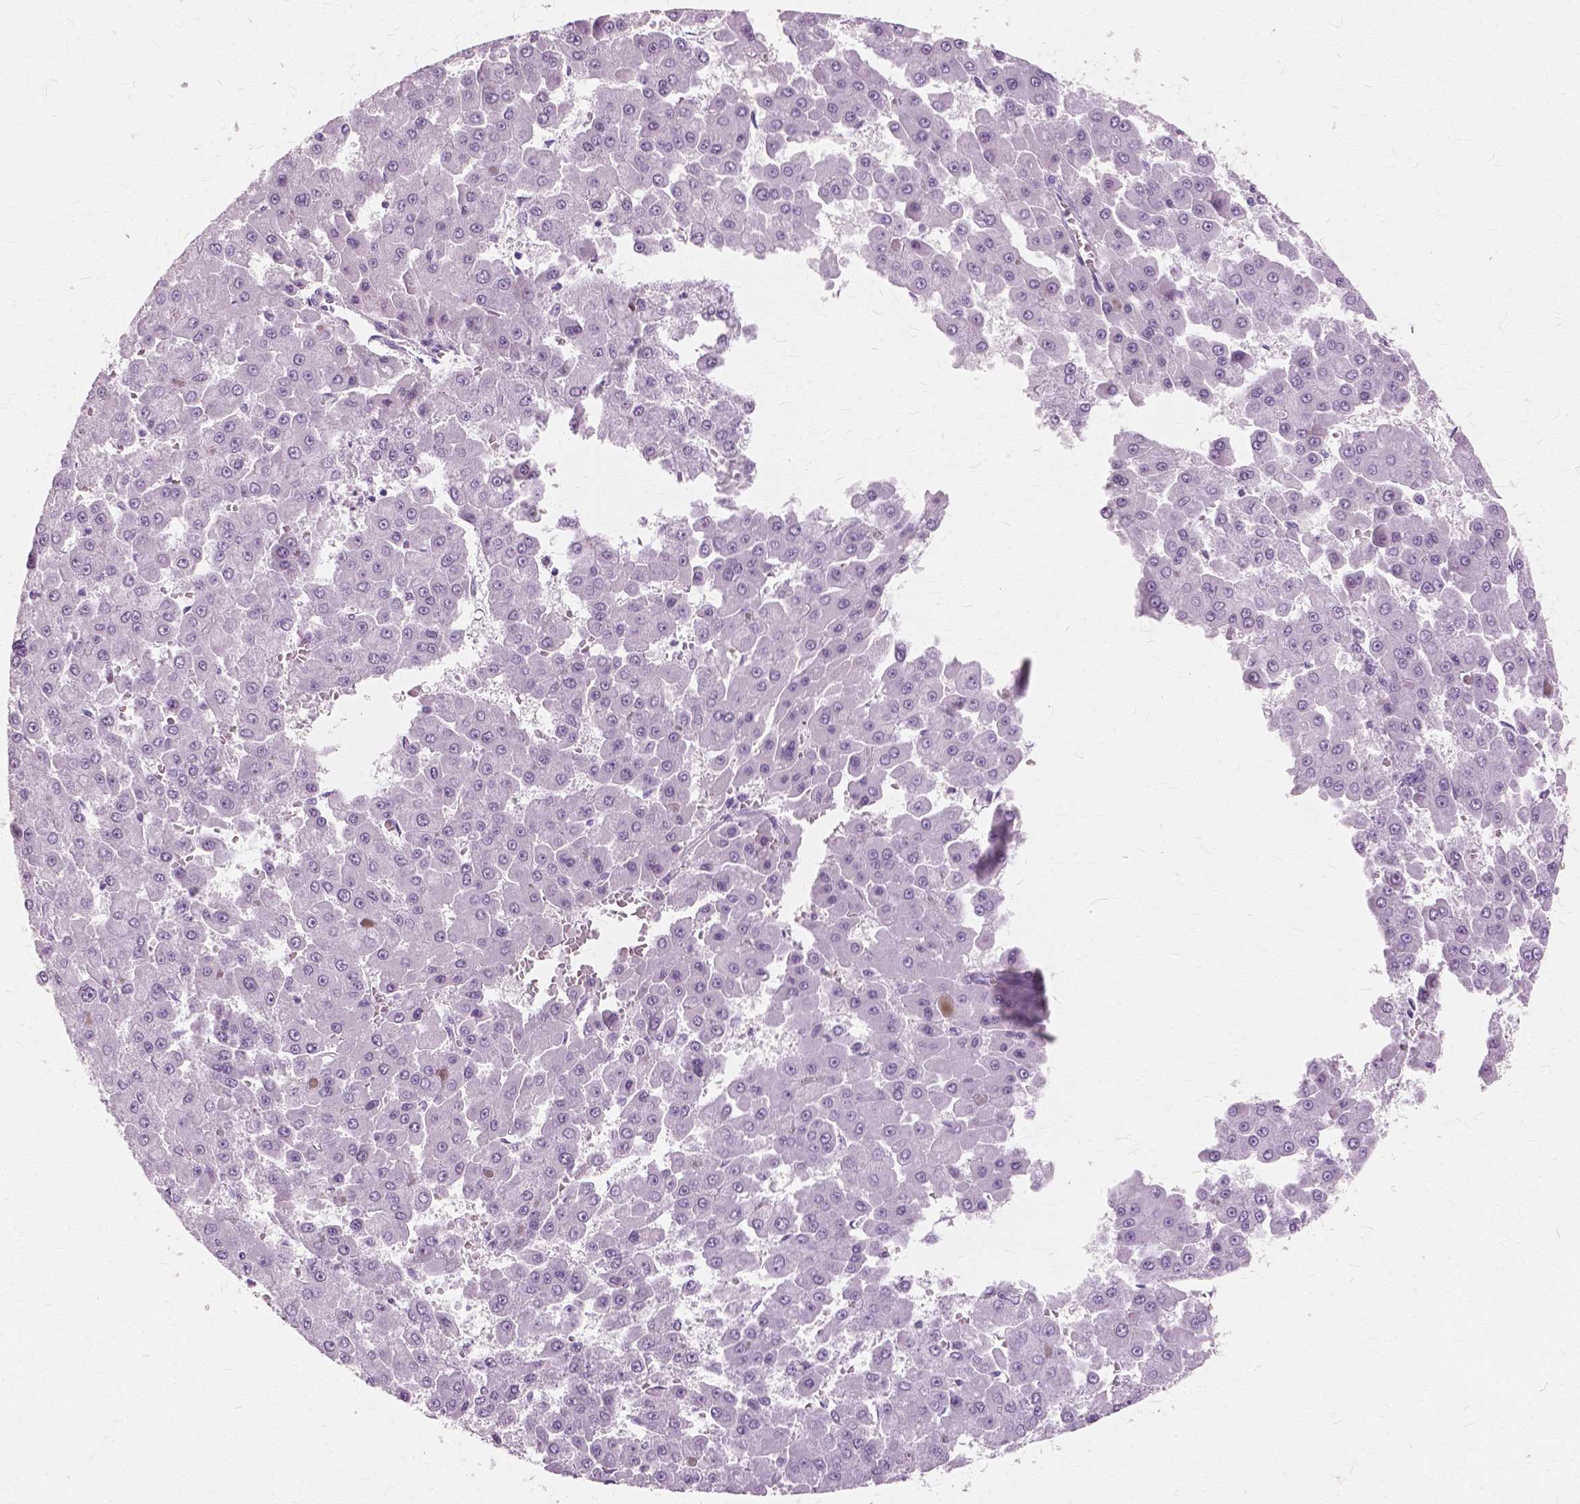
{"staining": {"intensity": "negative", "quantity": "none", "location": "none"}, "tissue": "liver cancer", "cell_type": "Tumor cells", "image_type": "cancer", "snomed": [{"axis": "morphology", "description": "Carcinoma, Hepatocellular, NOS"}, {"axis": "topography", "description": "Liver"}], "caption": "This image is of hepatocellular carcinoma (liver) stained with IHC to label a protein in brown with the nuclei are counter-stained blue. There is no expression in tumor cells.", "gene": "SFTPD", "patient": {"sex": "male", "age": 78}}